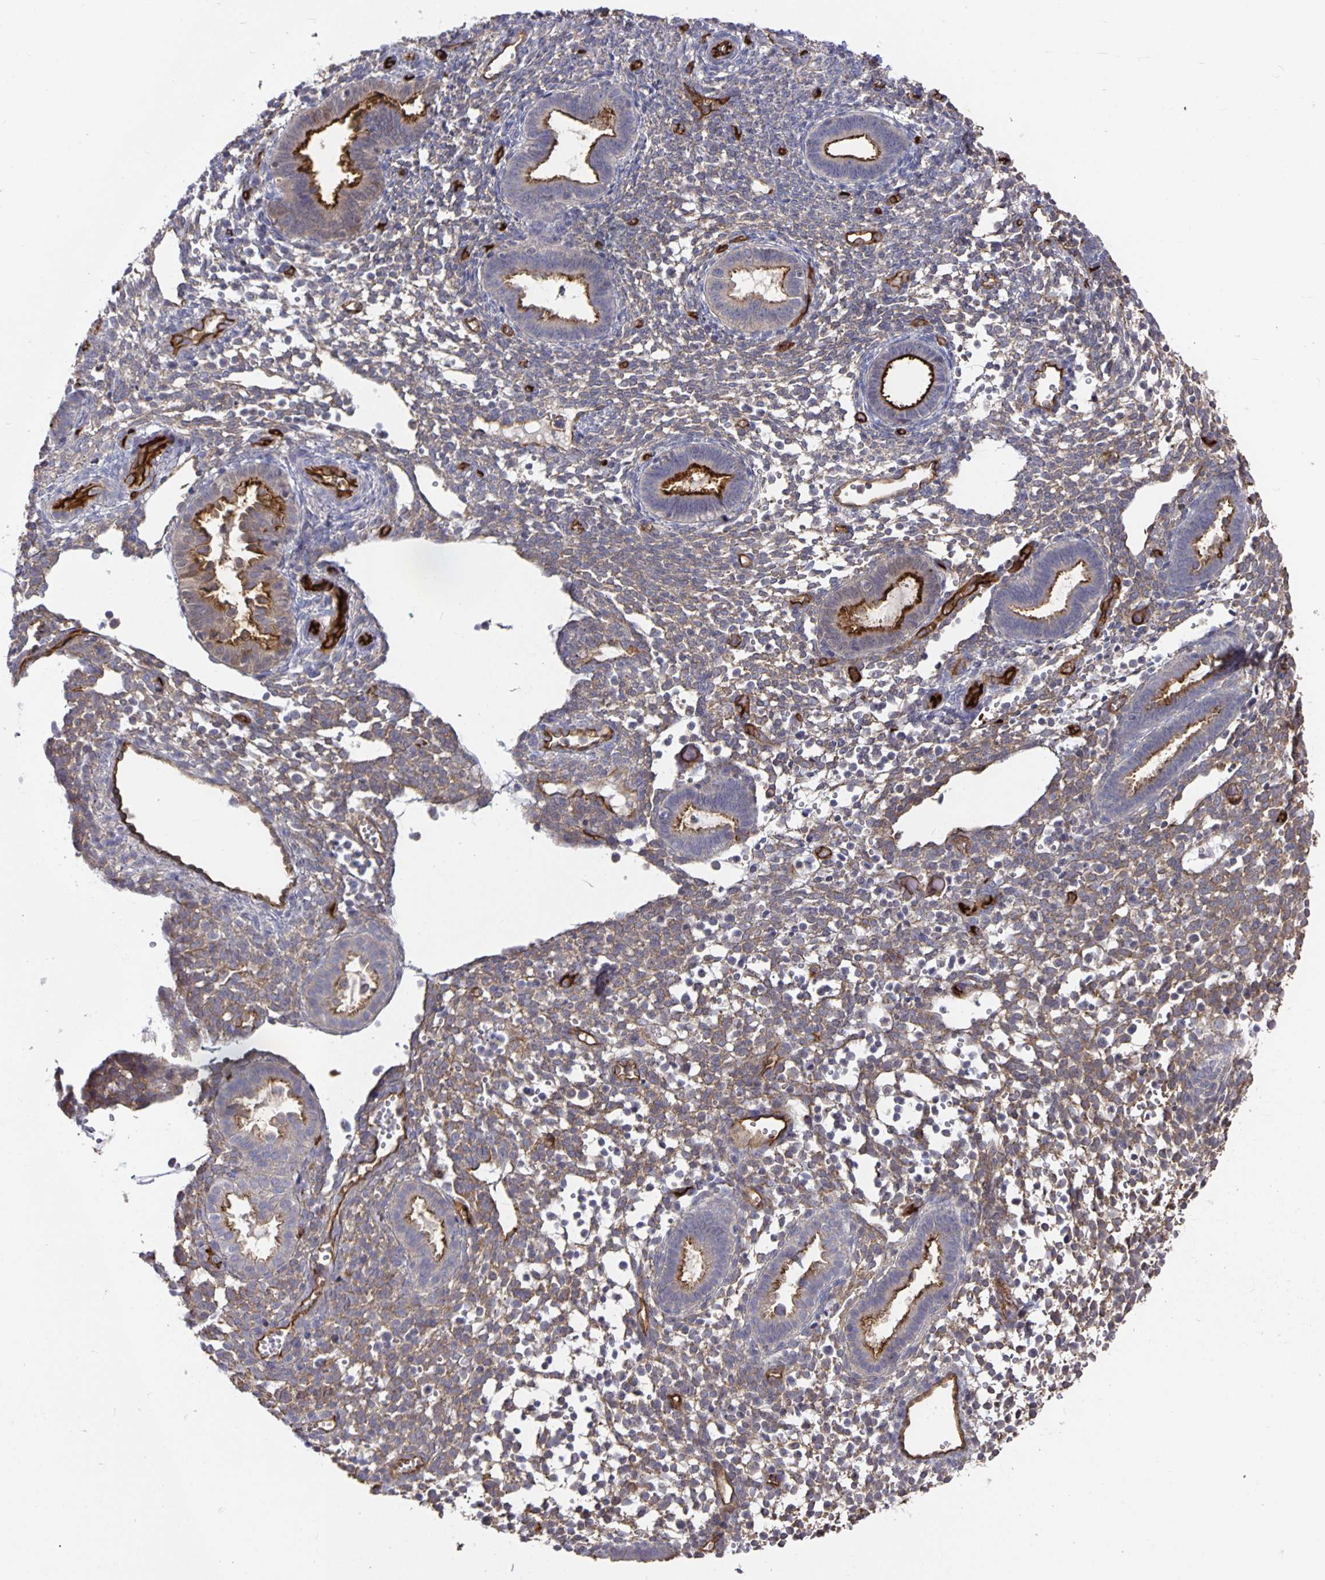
{"staining": {"intensity": "weak", "quantity": "25%-75%", "location": "cytoplasmic/membranous"}, "tissue": "endometrium", "cell_type": "Cells in endometrial stroma", "image_type": "normal", "snomed": [{"axis": "morphology", "description": "Normal tissue, NOS"}, {"axis": "topography", "description": "Endometrium"}], "caption": "A brown stain highlights weak cytoplasmic/membranous positivity of a protein in cells in endometrial stroma of unremarkable endometrium.", "gene": "PODXL", "patient": {"sex": "female", "age": 36}}